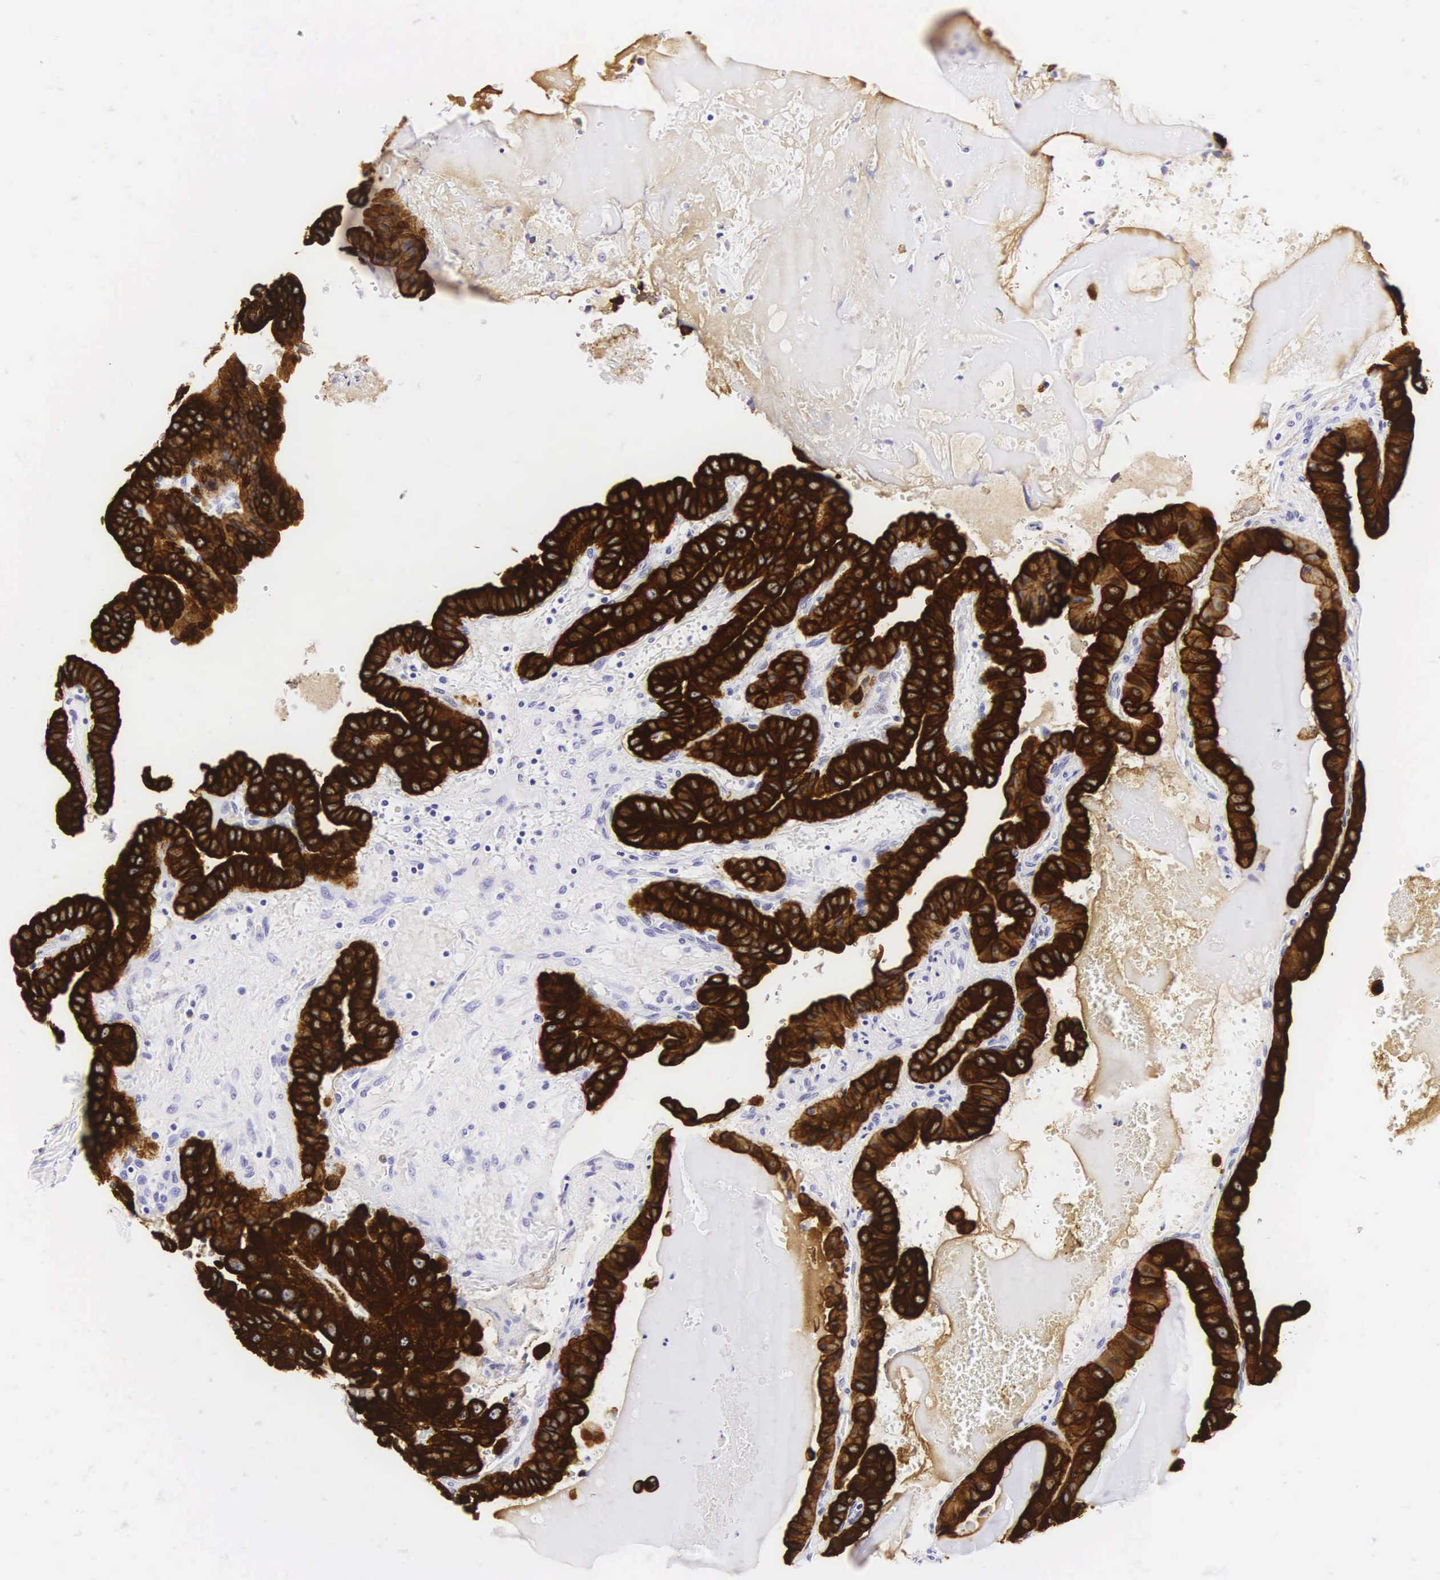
{"staining": {"intensity": "strong", "quantity": ">75%", "location": "cytoplasmic/membranous"}, "tissue": "thyroid cancer", "cell_type": "Tumor cells", "image_type": "cancer", "snomed": [{"axis": "morphology", "description": "Papillary adenocarcinoma, NOS"}, {"axis": "topography", "description": "Thyroid gland"}], "caption": "Immunohistochemical staining of thyroid papillary adenocarcinoma reveals strong cytoplasmic/membranous protein positivity in approximately >75% of tumor cells.", "gene": "KRT18", "patient": {"sex": "male", "age": 87}}